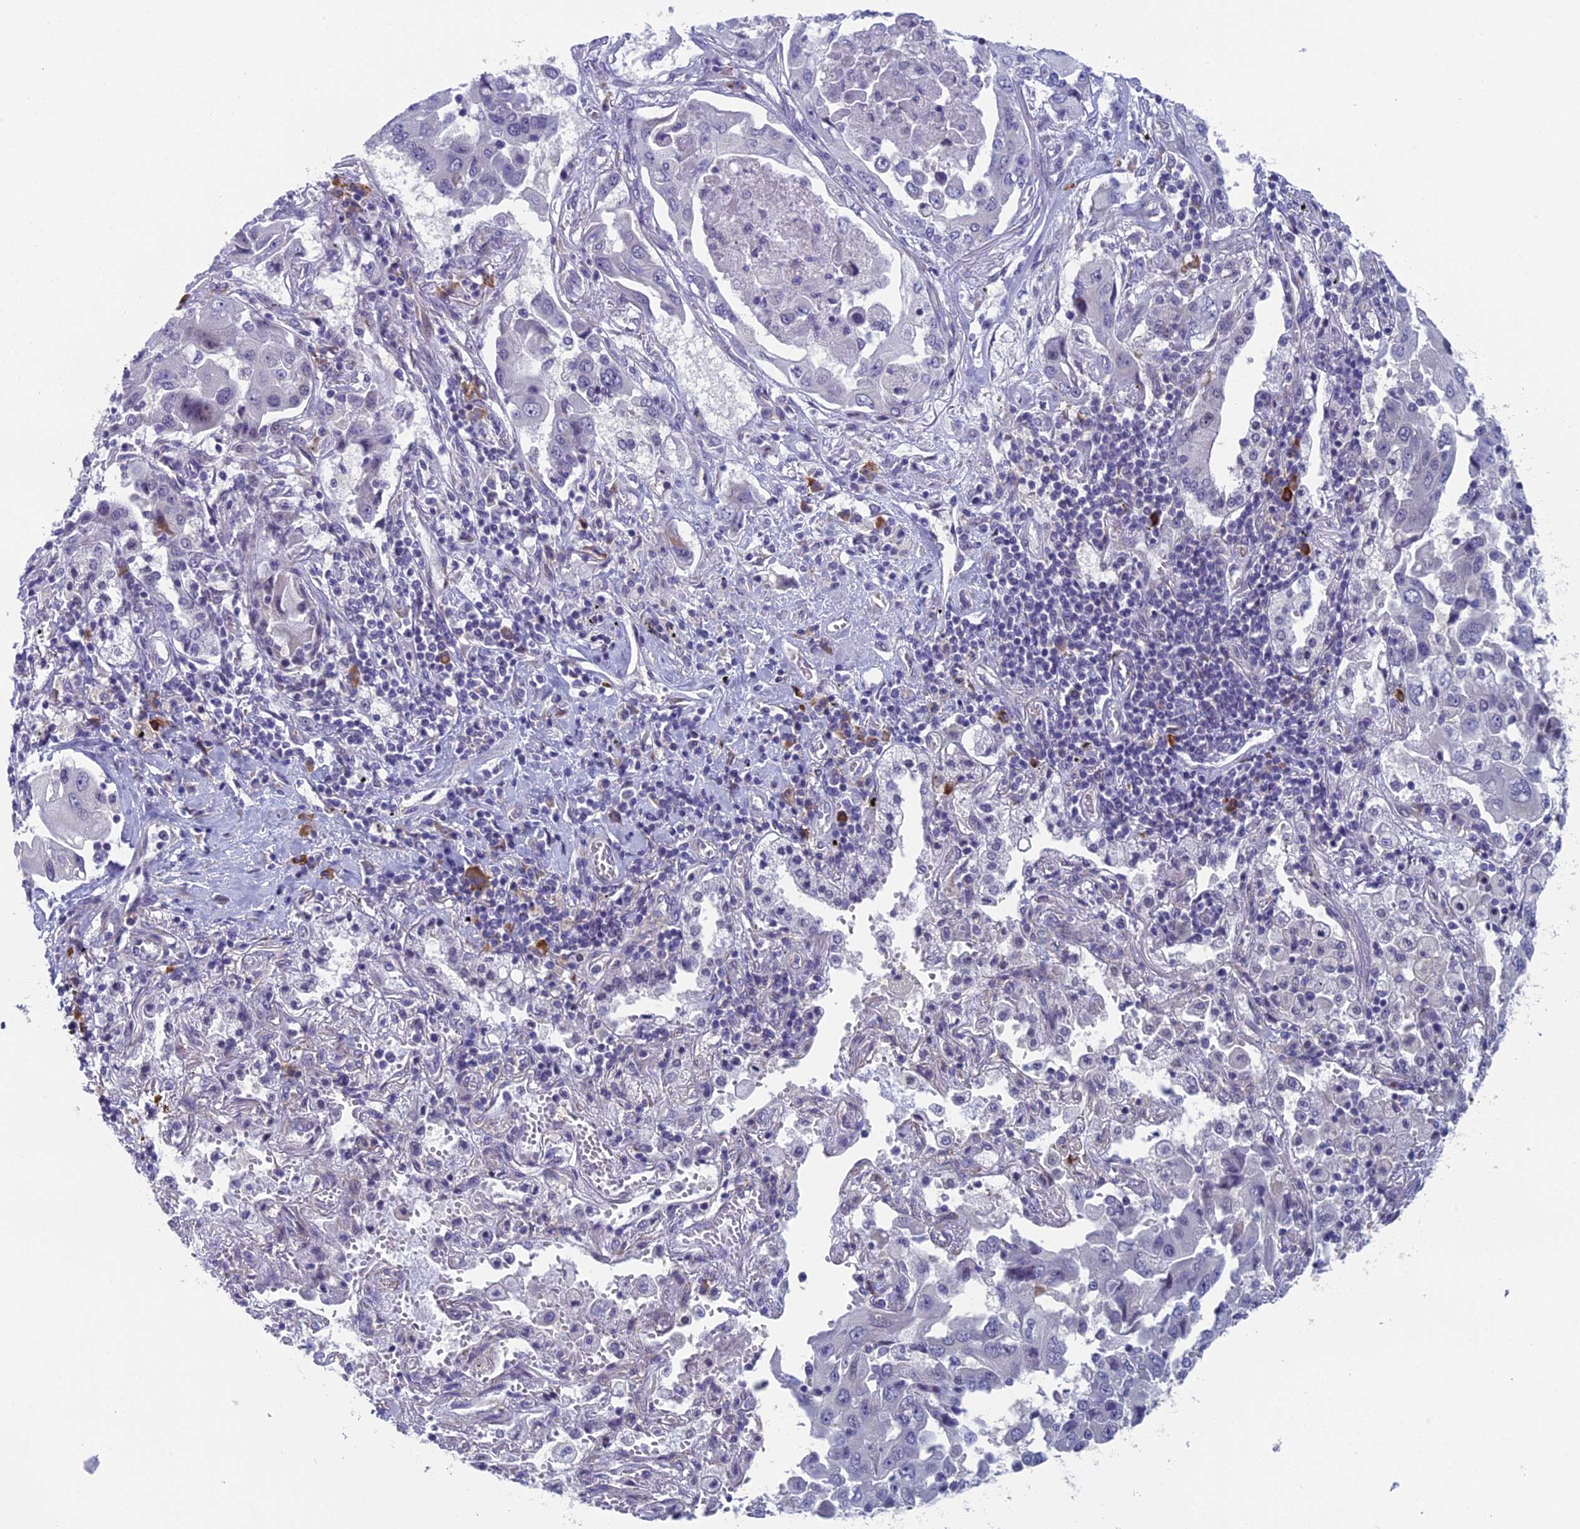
{"staining": {"intensity": "negative", "quantity": "none", "location": "none"}, "tissue": "lung cancer", "cell_type": "Tumor cells", "image_type": "cancer", "snomed": [{"axis": "morphology", "description": "Adenocarcinoma, NOS"}, {"axis": "topography", "description": "Lung"}], "caption": "IHC of human lung cancer (adenocarcinoma) shows no positivity in tumor cells.", "gene": "CNEP1R1", "patient": {"sex": "female", "age": 65}}